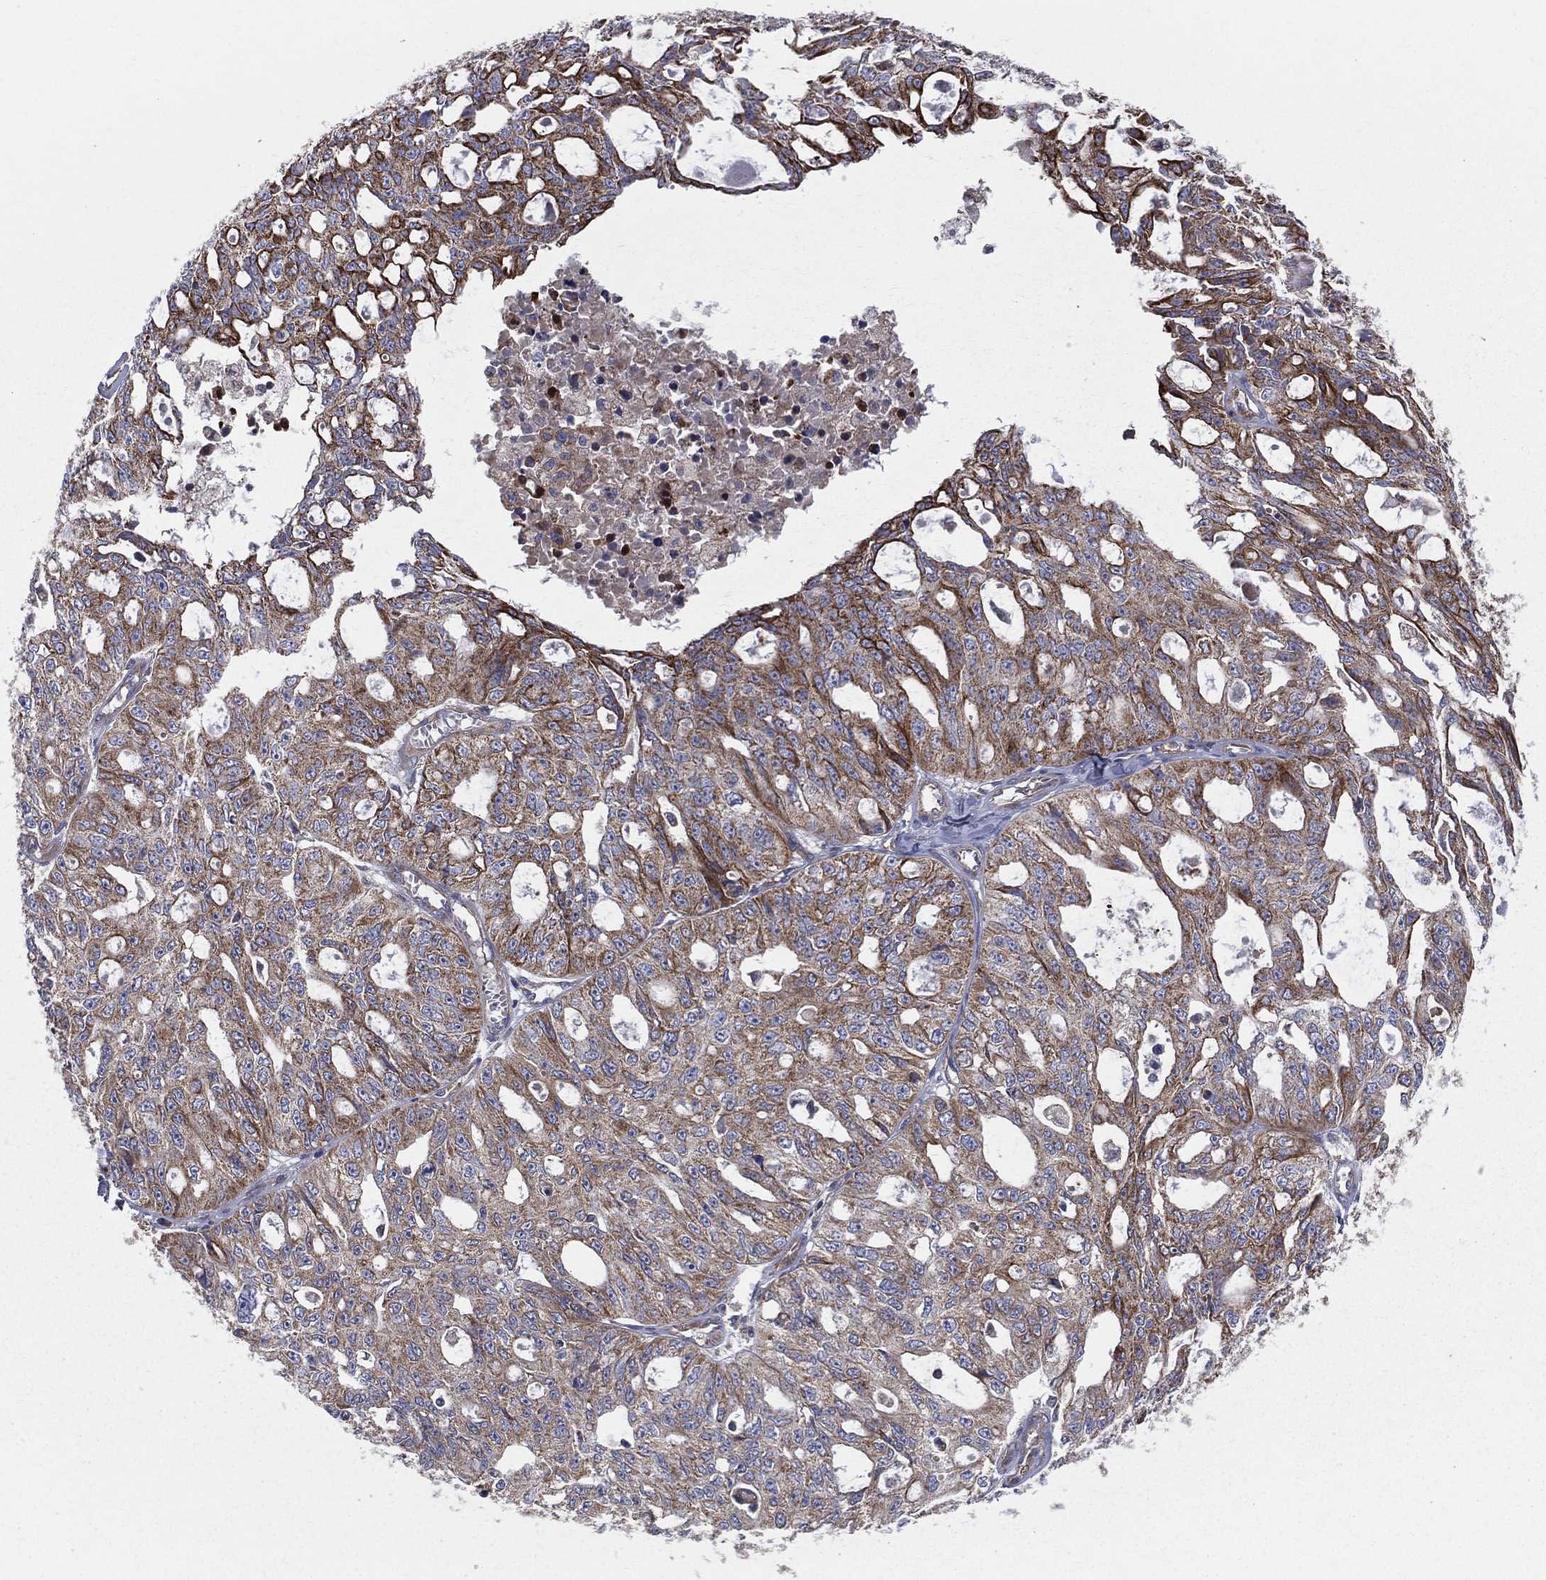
{"staining": {"intensity": "moderate", "quantity": "25%-75%", "location": "cytoplasmic/membranous"}, "tissue": "ovarian cancer", "cell_type": "Tumor cells", "image_type": "cancer", "snomed": [{"axis": "morphology", "description": "Carcinoma, endometroid"}, {"axis": "topography", "description": "Ovary"}], "caption": "This image demonstrates ovarian cancer stained with immunohistochemistry (IHC) to label a protein in brown. The cytoplasmic/membranous of tumor cells show moderate positivity for the protein. Nuclei are counter-stained blue.", "gene": "MIX23", "patient": {"sex": "female", "age": 65}}